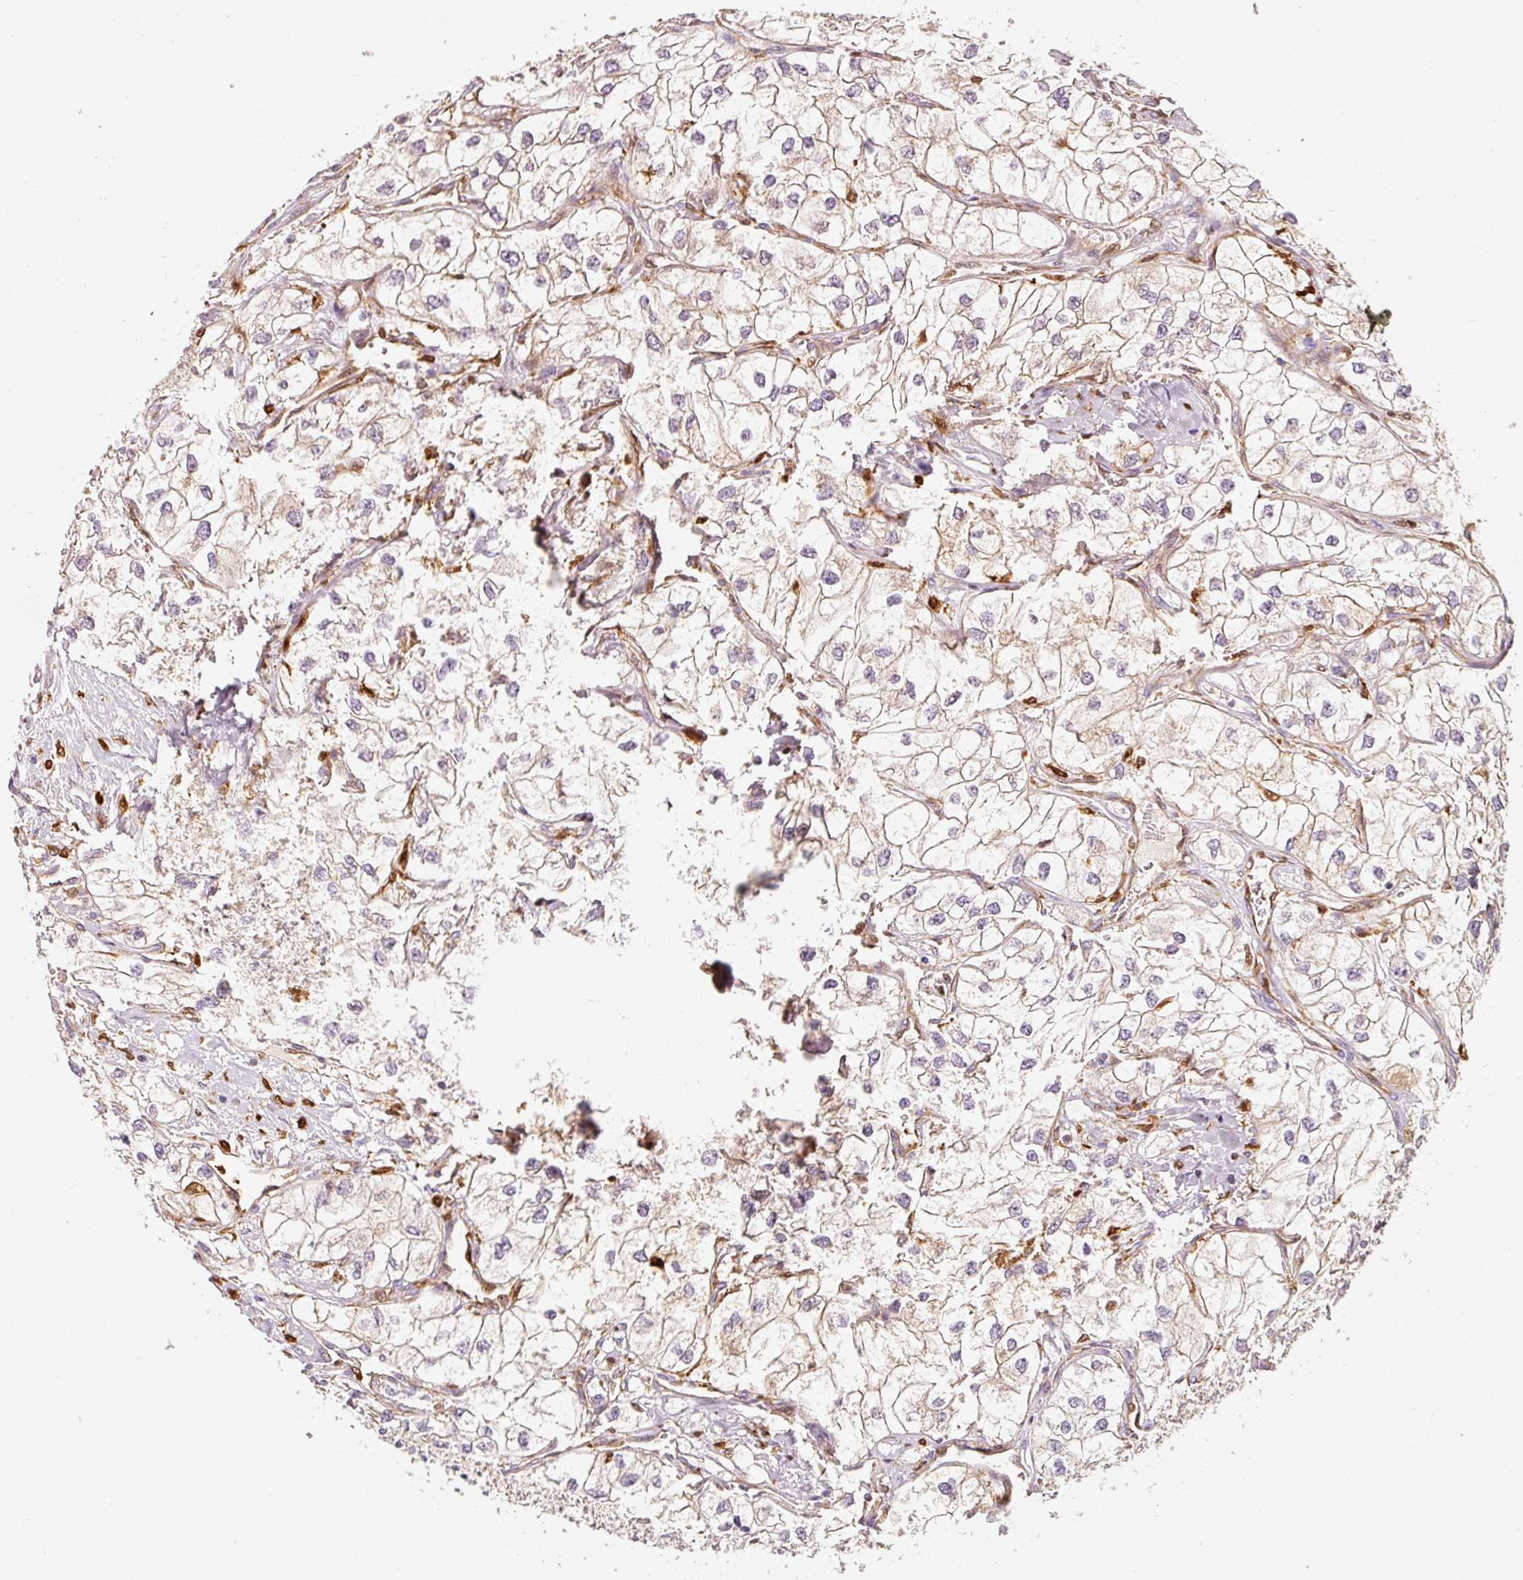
{"staining": {"intensity": "moderate", "quantity": "25%-75%", "location": "cytoplasmic/membranous"}, "tissue": "renal cancer", "cell_type": "Tumor cells", "image_type": "cancer", "snomed": [{"axis": "morphology", "description": "Adenocarcinoma, NOS"}, {"axis": "topography", "description": "Kidney"}], "caption": "An image showing moderate cytoplasmic/membranous expression in about 25%-75% of tumor cells in renal cancer (adenocarcinoma), as visualized by brown immunohistochemical staining.", "gene": "IQGAP2", "patient": {"sex": "male", "age": 59}}